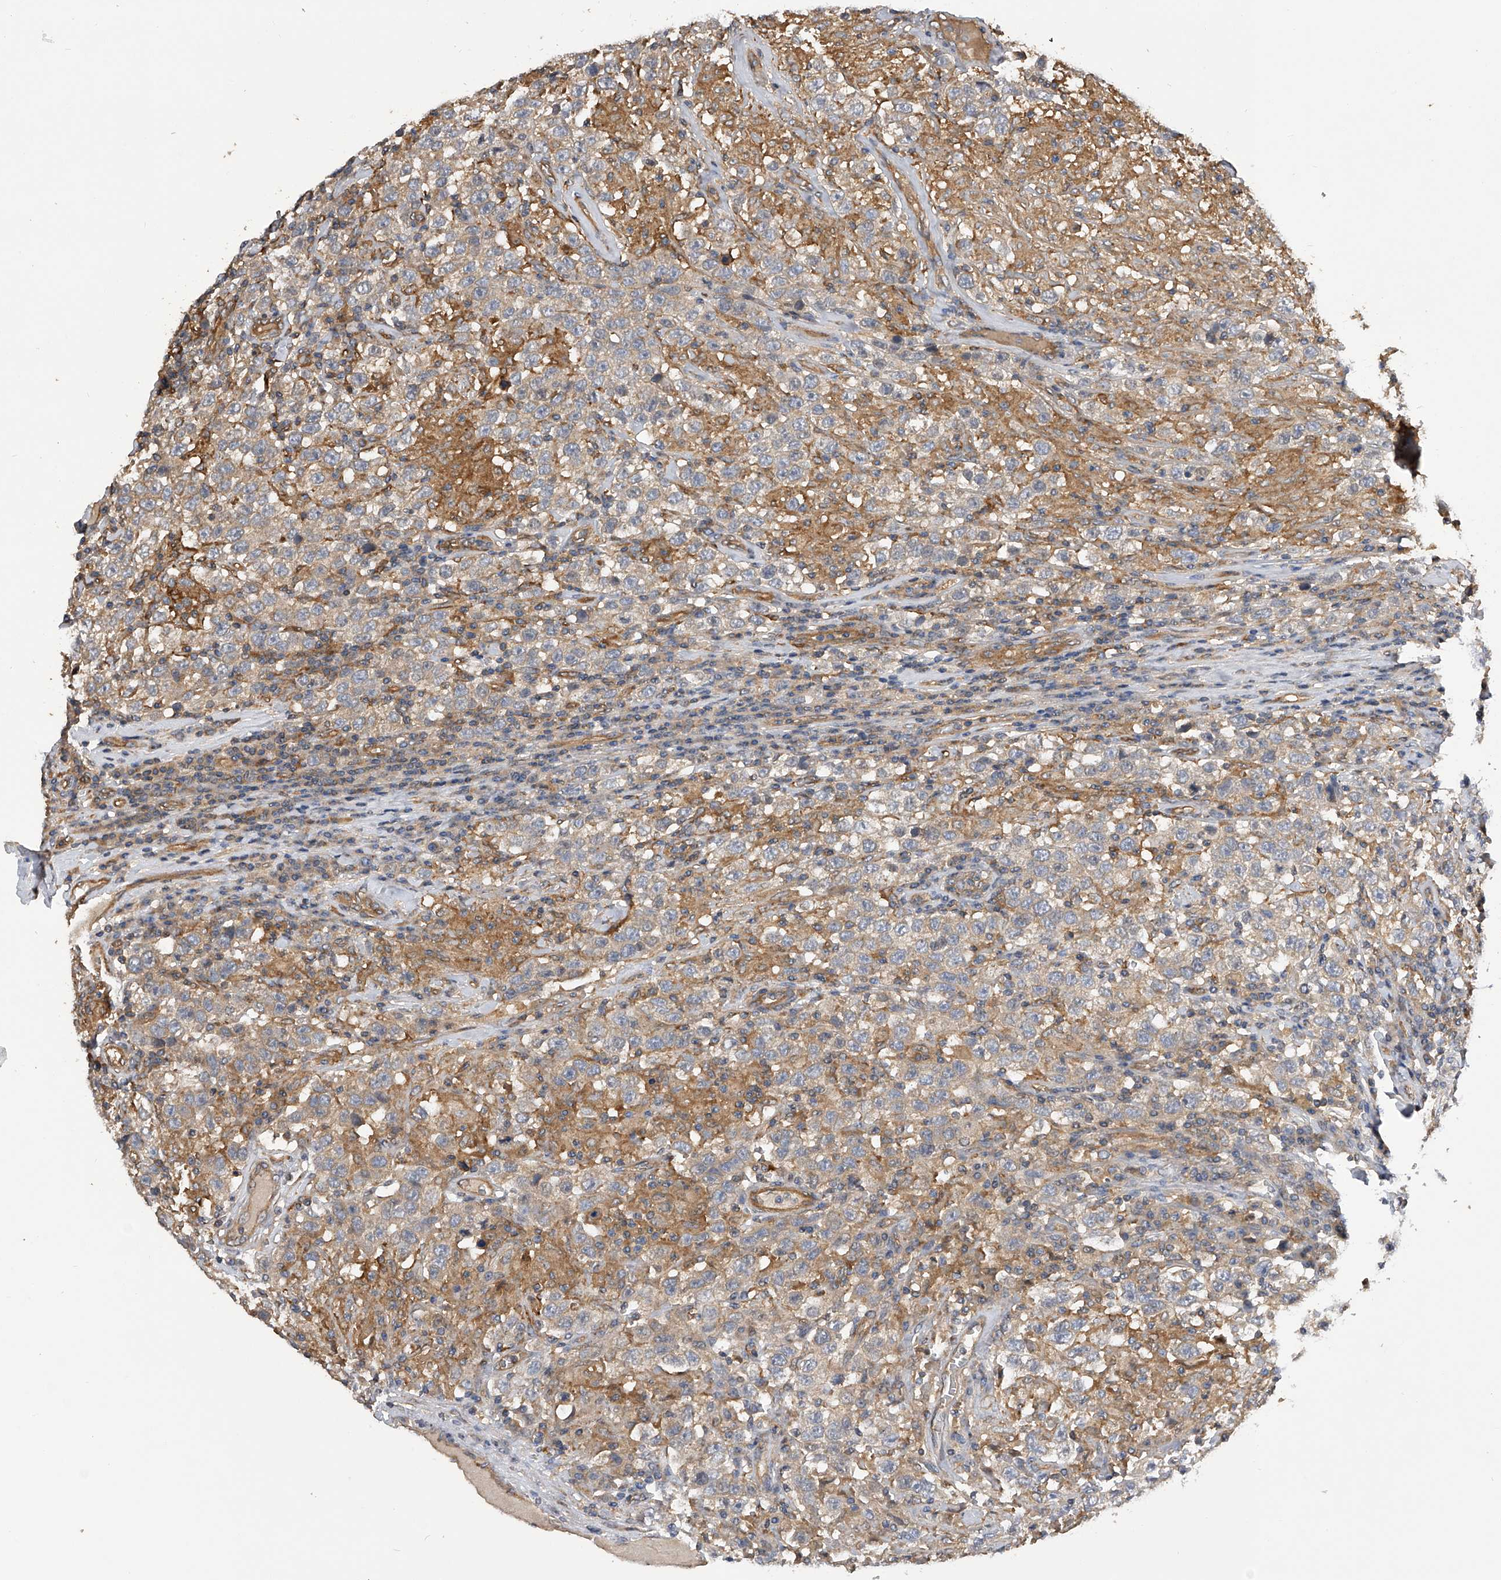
{"staining": {"intensity": "weak", "quantity": ">75%", "location": "cytoplasmic/membranous"}, "tissue": "testis cancer", "cell_type": "Tumor cells", "image_type": "cancer", "snomed": [{"axis": "morphology", "description": "Seminoma, NOS"}, {"axis": "topography", "description": "Testis"}], "caption": "Immunohistochemical staining of testis cancer reveals weak cytoplasmic/membranous protein expression in about >75% of tumor cells.", "gene": "PTPRA", "patient": {"sex": "male", "age": 41}}